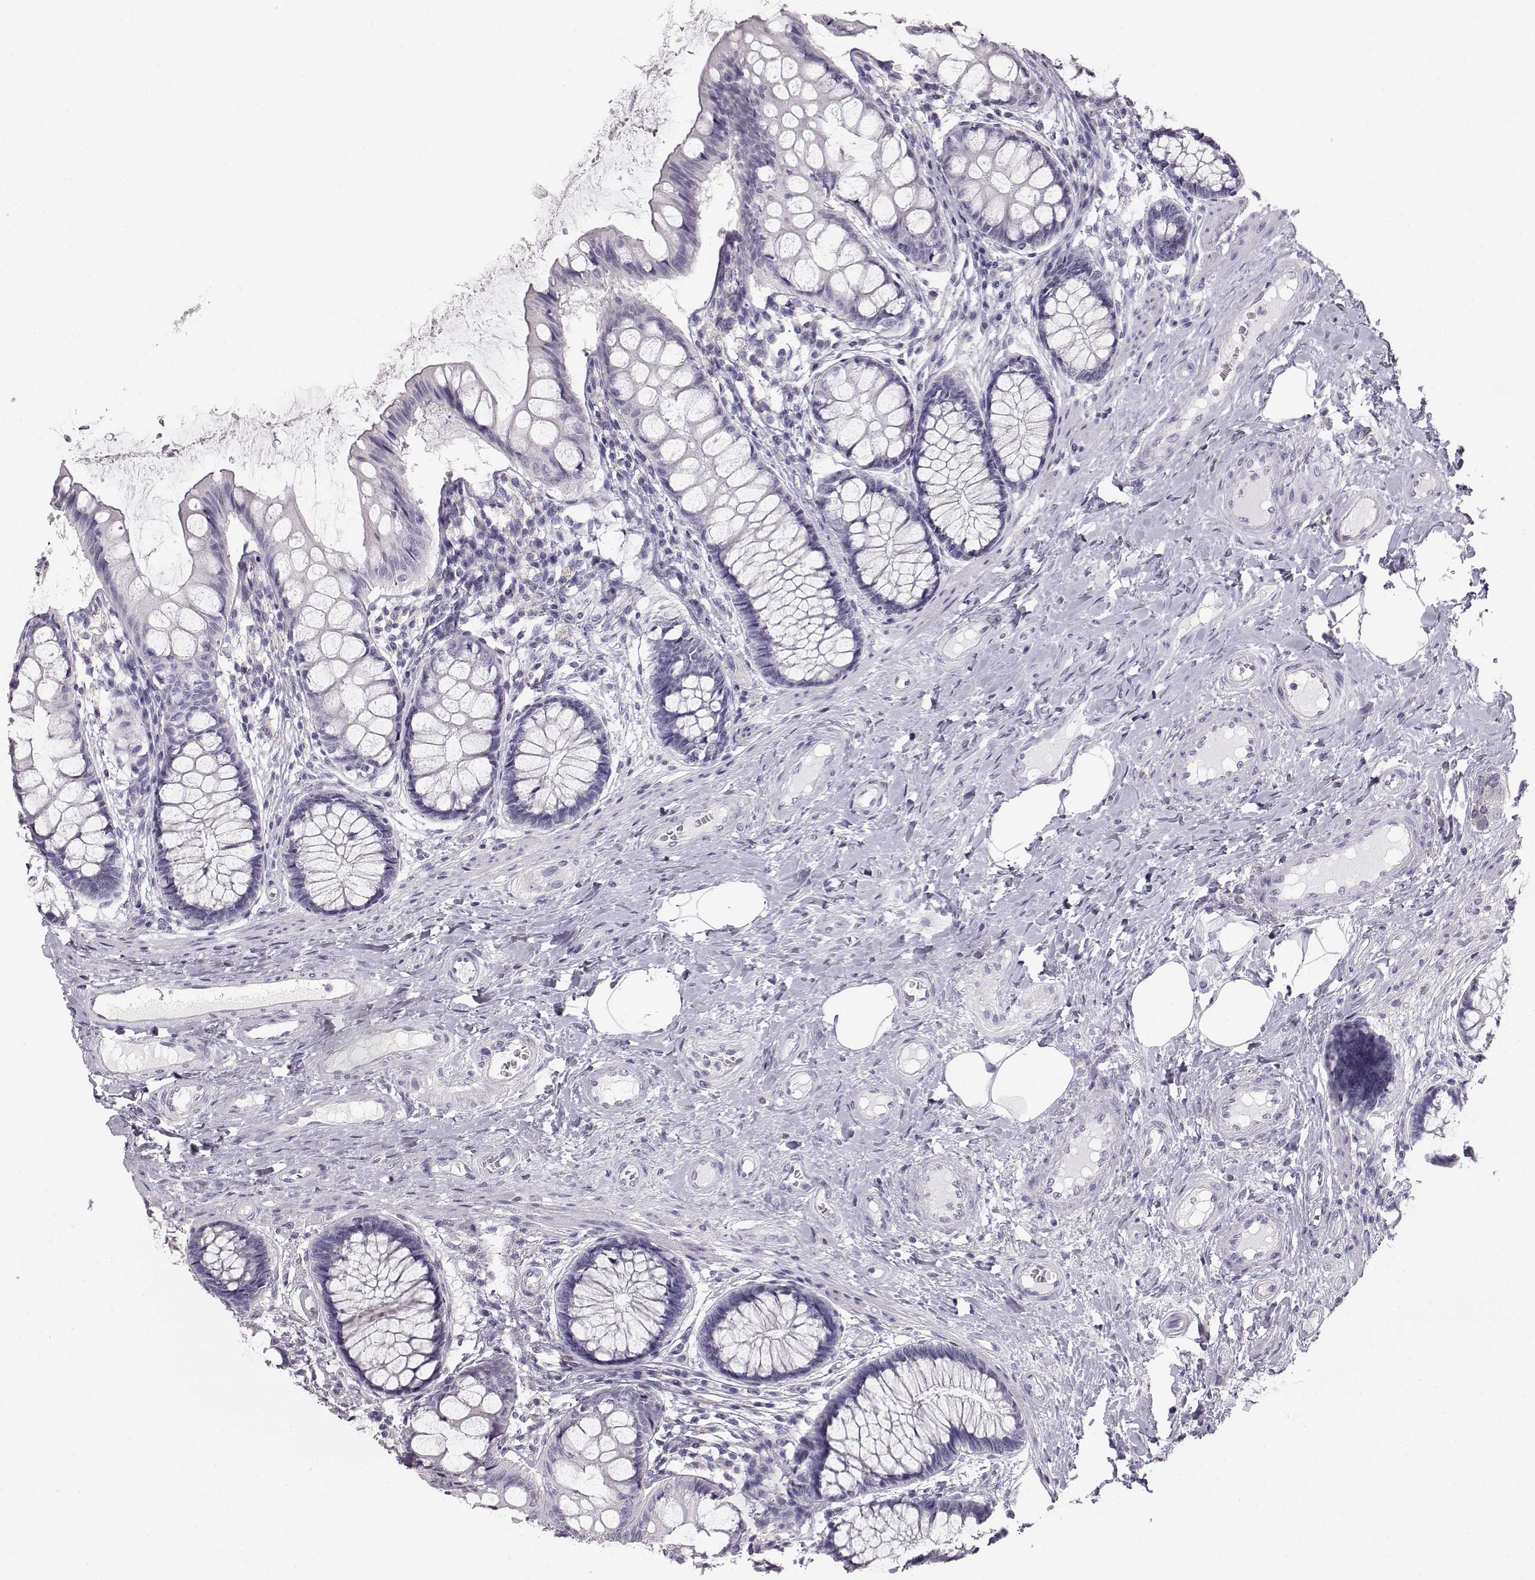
{"staining": {"intensity": "negative", "quantity": "none", "location": "none"}, "tissue": "colon", "cell_type": "Endothelial cells", "image_type": "normal", "snomed": [{"axis": "morphology", "description": "Normal tissue, NOS"}, {"axis": "topography", "description": "Colon"}], "caption": "Immunohistochemistry photomicrograph of unremarkable human colon stained for a protein (brown), which shows no staining in endothelial cells.", "gene": "KRT31", "patient": {"sex": "female", "age": 65}}